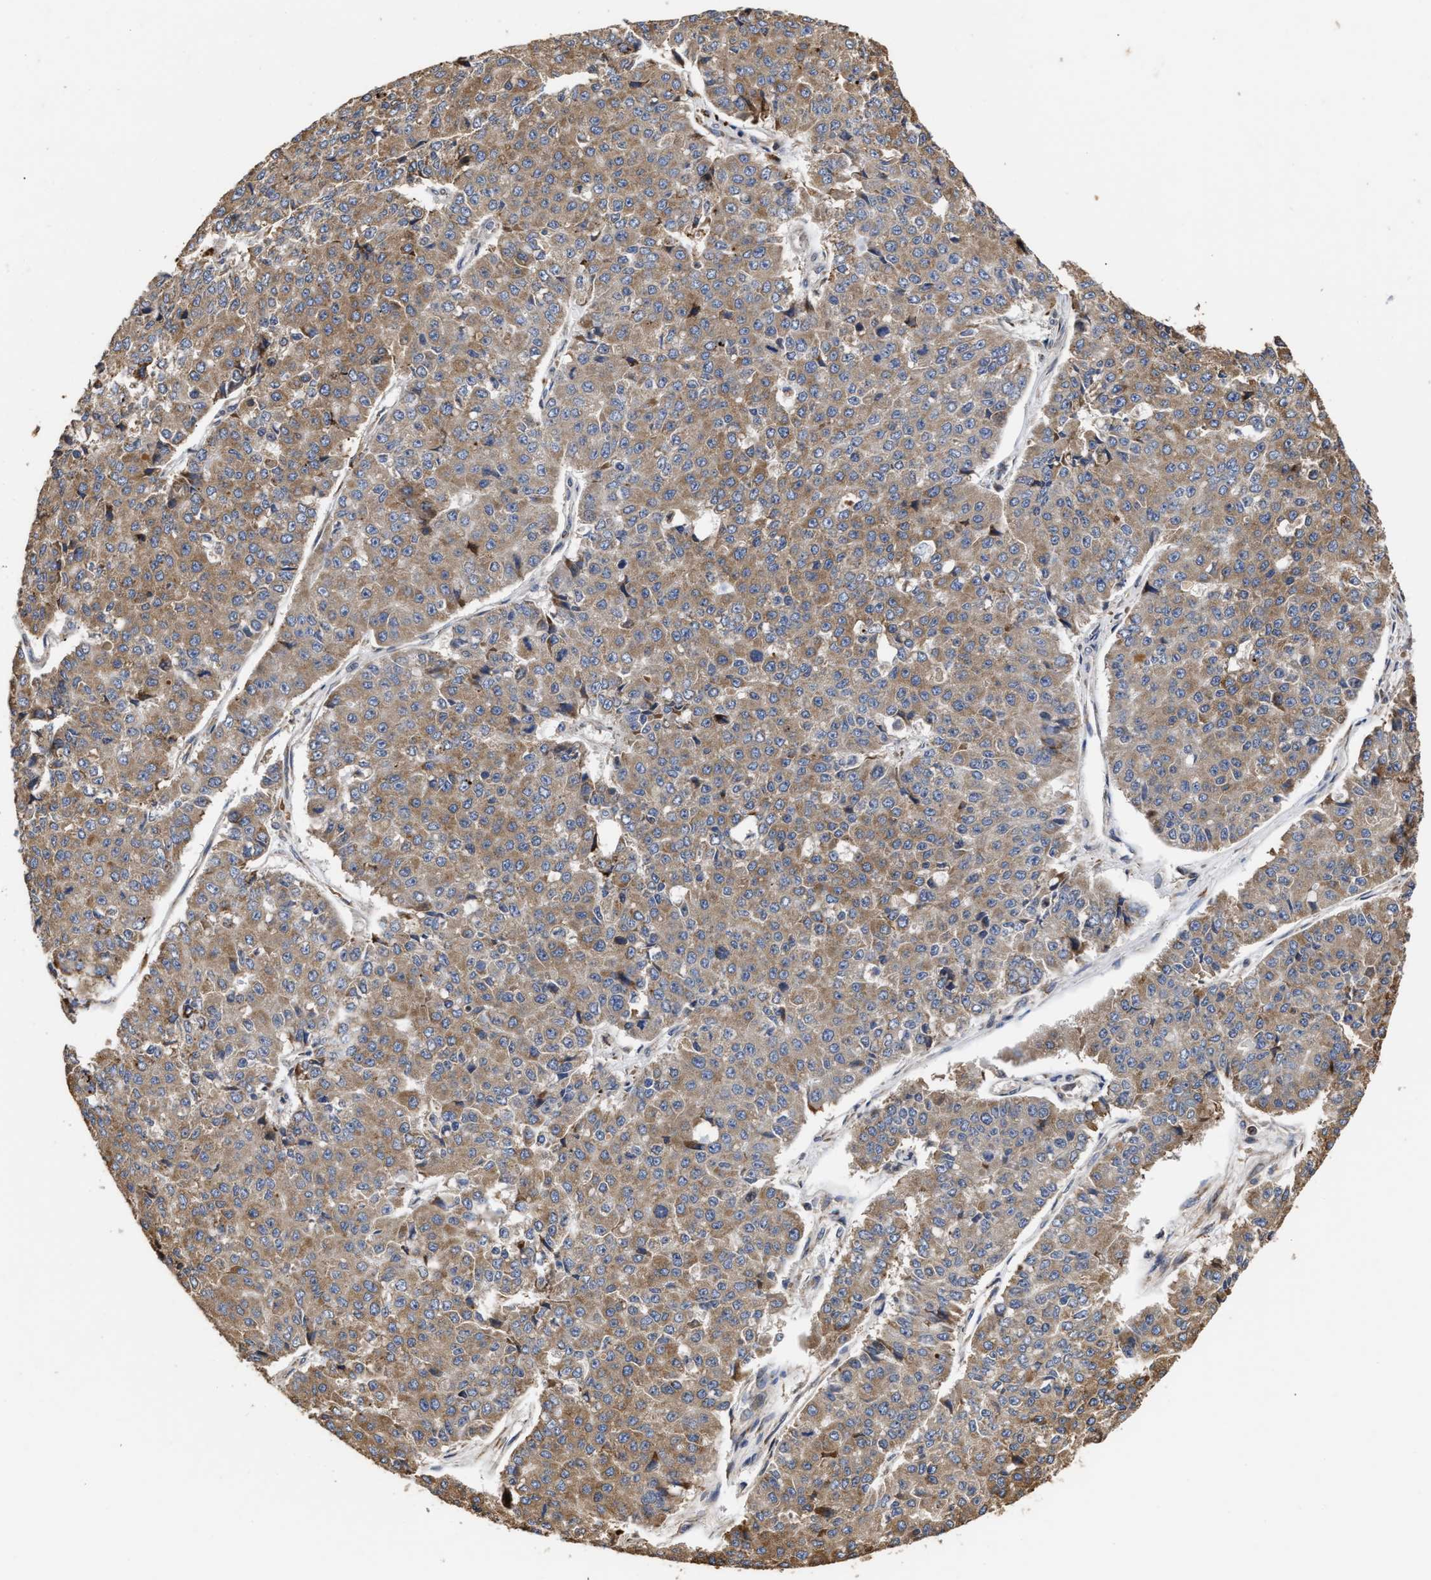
{"staining": {"intensity": "moderate", "quantity": ">75%", "location": "cytoplasmic/membranous"}, "tissue": "pancreatic cancer", "cell_type": "Tumor cells", "image_type": "cancer", "snomed": [{"axis": "morphology", "description": "Adenocarcinoma, NOS"}, {"axis": "topography", "description": "Pancreas"}], "caption": "Immunohistochemical staining of human pancreatic adenocarcinoma shows medium levels of moderate cytoplasmic/membranous protein expression in approximately >75% of tumor cells. (DAB (3,3'-diaminobenzidine) IHC with brightfield microscopy, high magnification).", "gene": "GOSR1", "patient": {"sex": "male", "age": 50}}